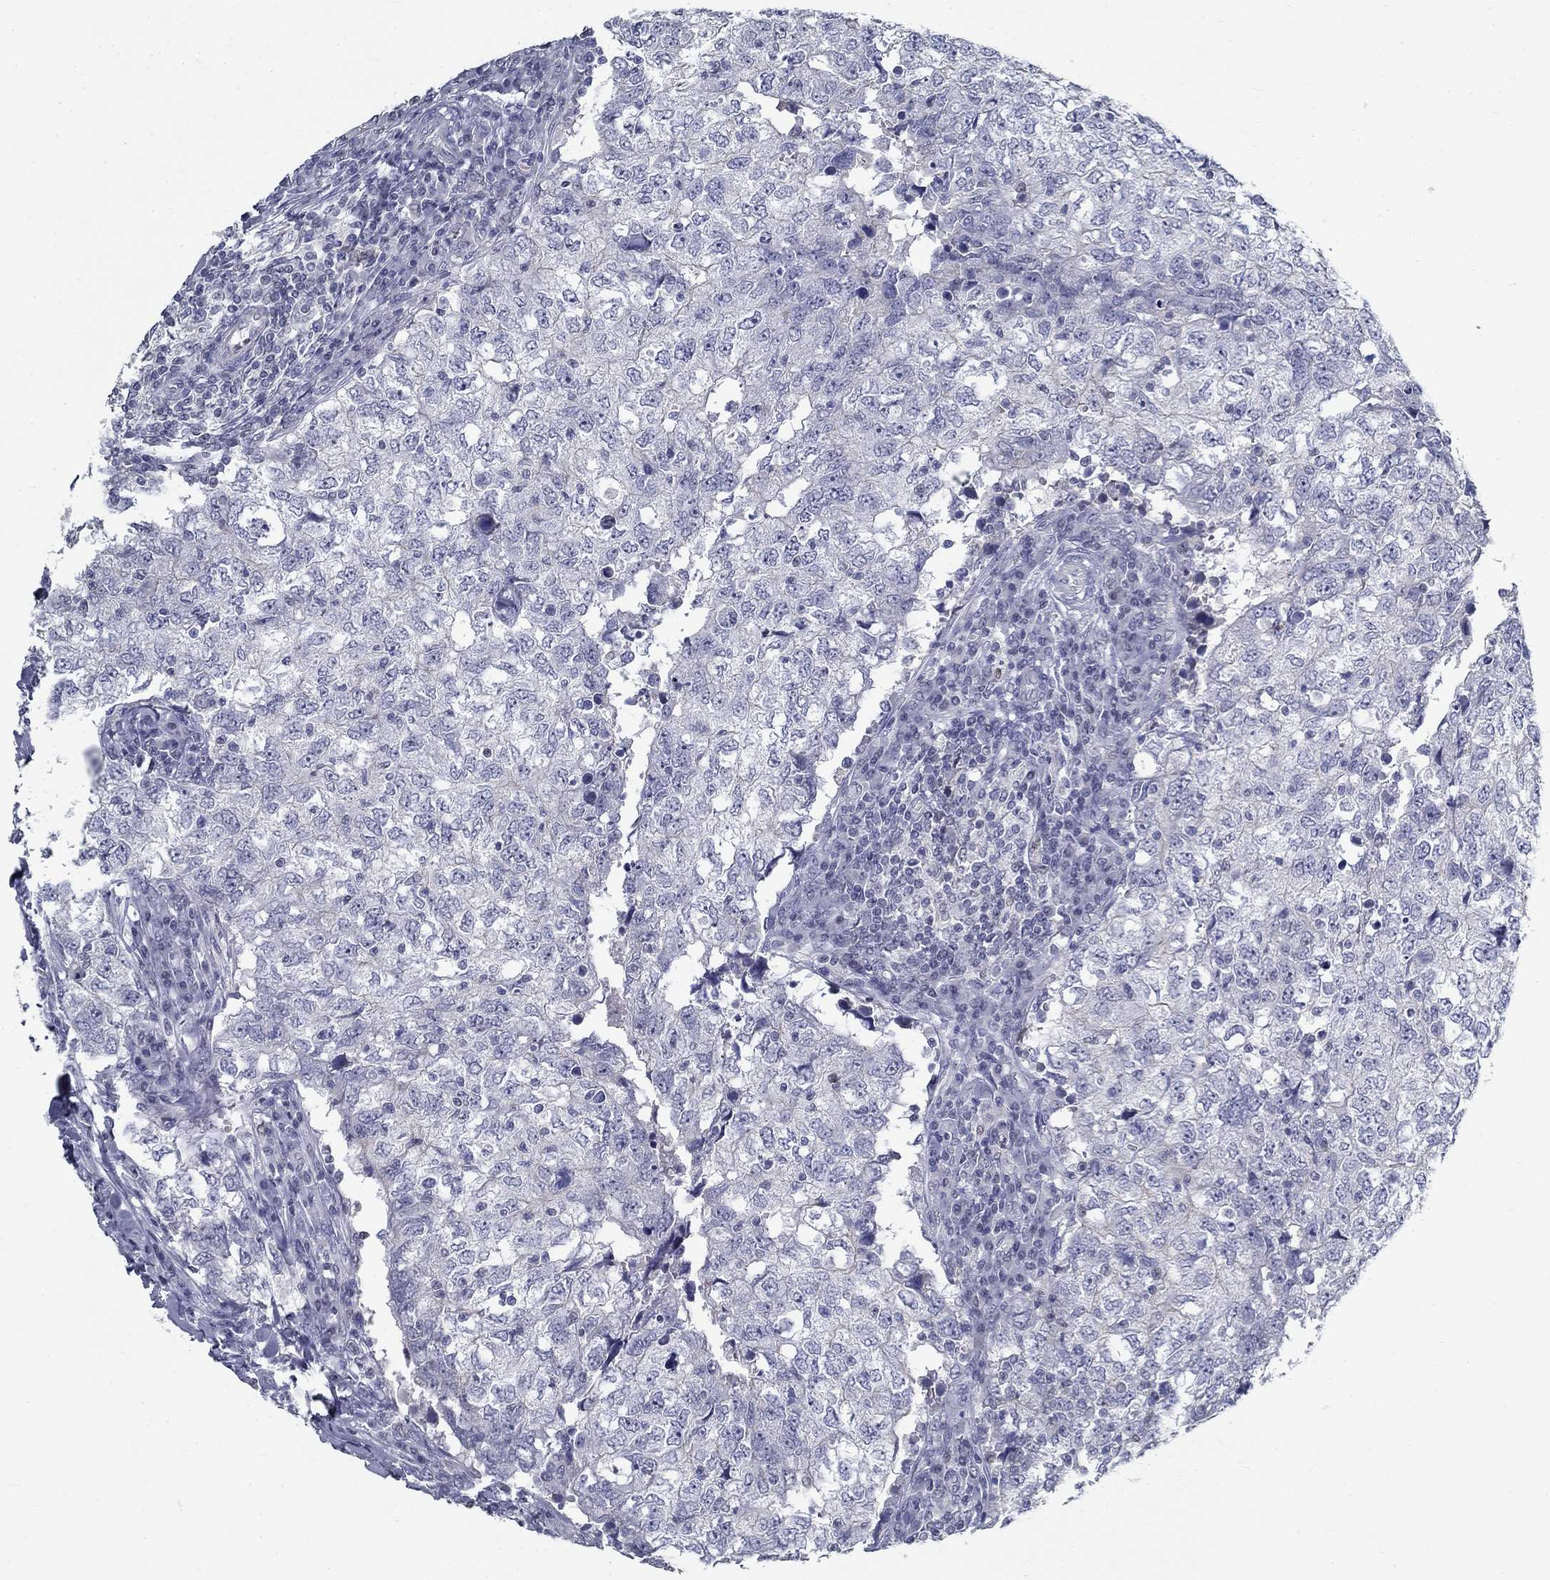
{"staining": {"intensity": "negative", "quantity": "none", "location": "none"}, "tissue": "breast cancer", "cell_type": "Tumor cells", "image_type": "cancer", "snomed": [{"axis": "morphology", "description": "Duct carcinoma"}, {"axis": "topography", "description": "Breast"}], "caption": "Tumor cells show no significant positivity in breast cancer. (Immunohistochemistry, brightfield microscopy, high magnification).", "gene": "GUCA1A", "patient": {"sex": "female", "age": 30}}